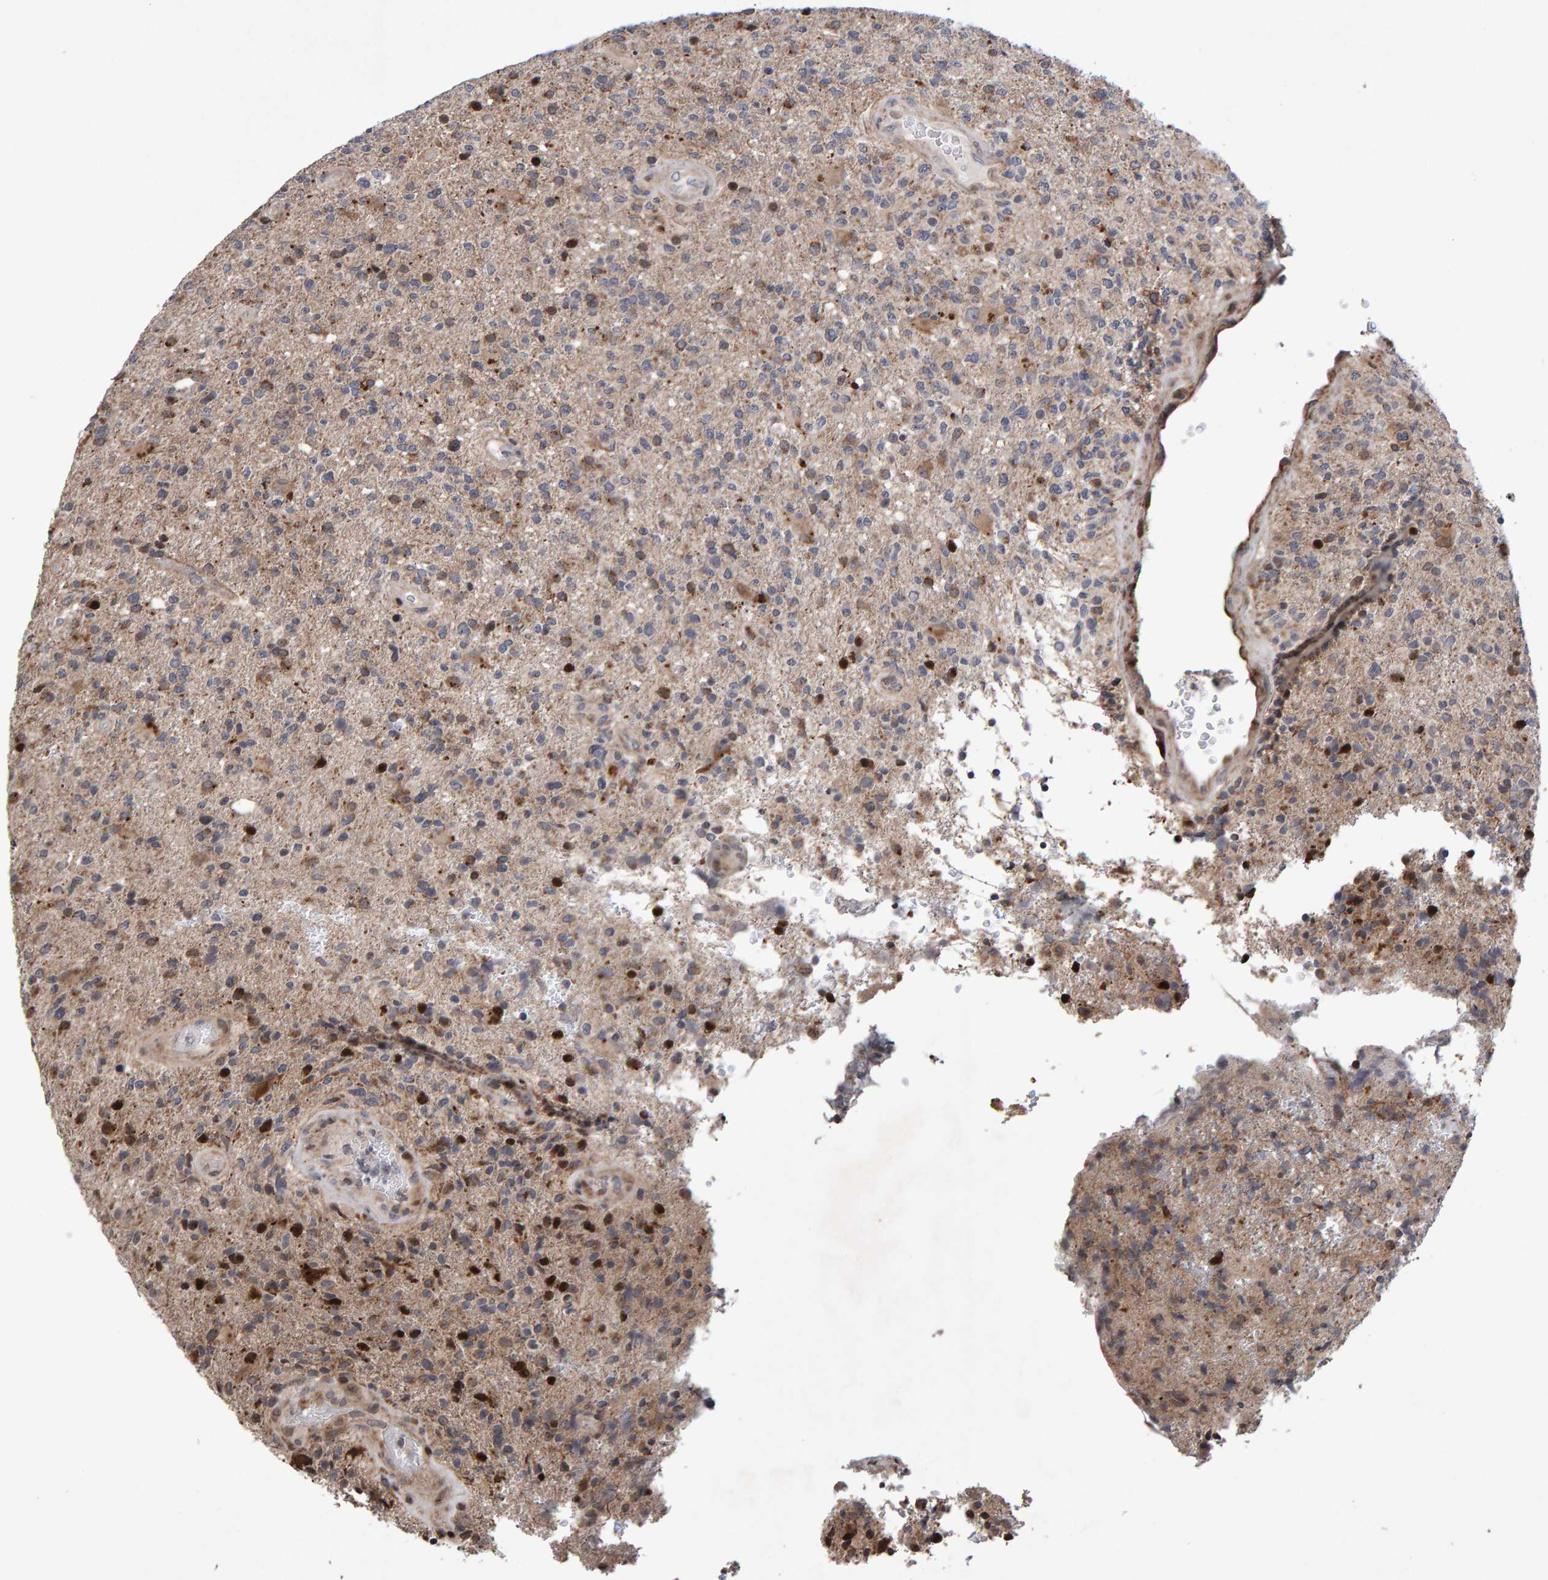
{"staining": {"intensity": "weak", "quantity": ">75%", "location": "cytoplasmic/membranous"}, "tissue": "glioma", "cell_type": "Tumor cells", "image_type": "cancer", "snomed": [{"axis": "morphology", "description": "Glioma, malignant, High grade"}, {"axis": "topography", "description": "Brain"}], "caption": "Immunohistochemical staining of human malignant high-grade glioma displays low levels of weak cytoplasmic/membranous protein positivity in approximately >75% of tumor cells.", "gene": "PECR", "patient": {"sex": "male", "age": 72}}